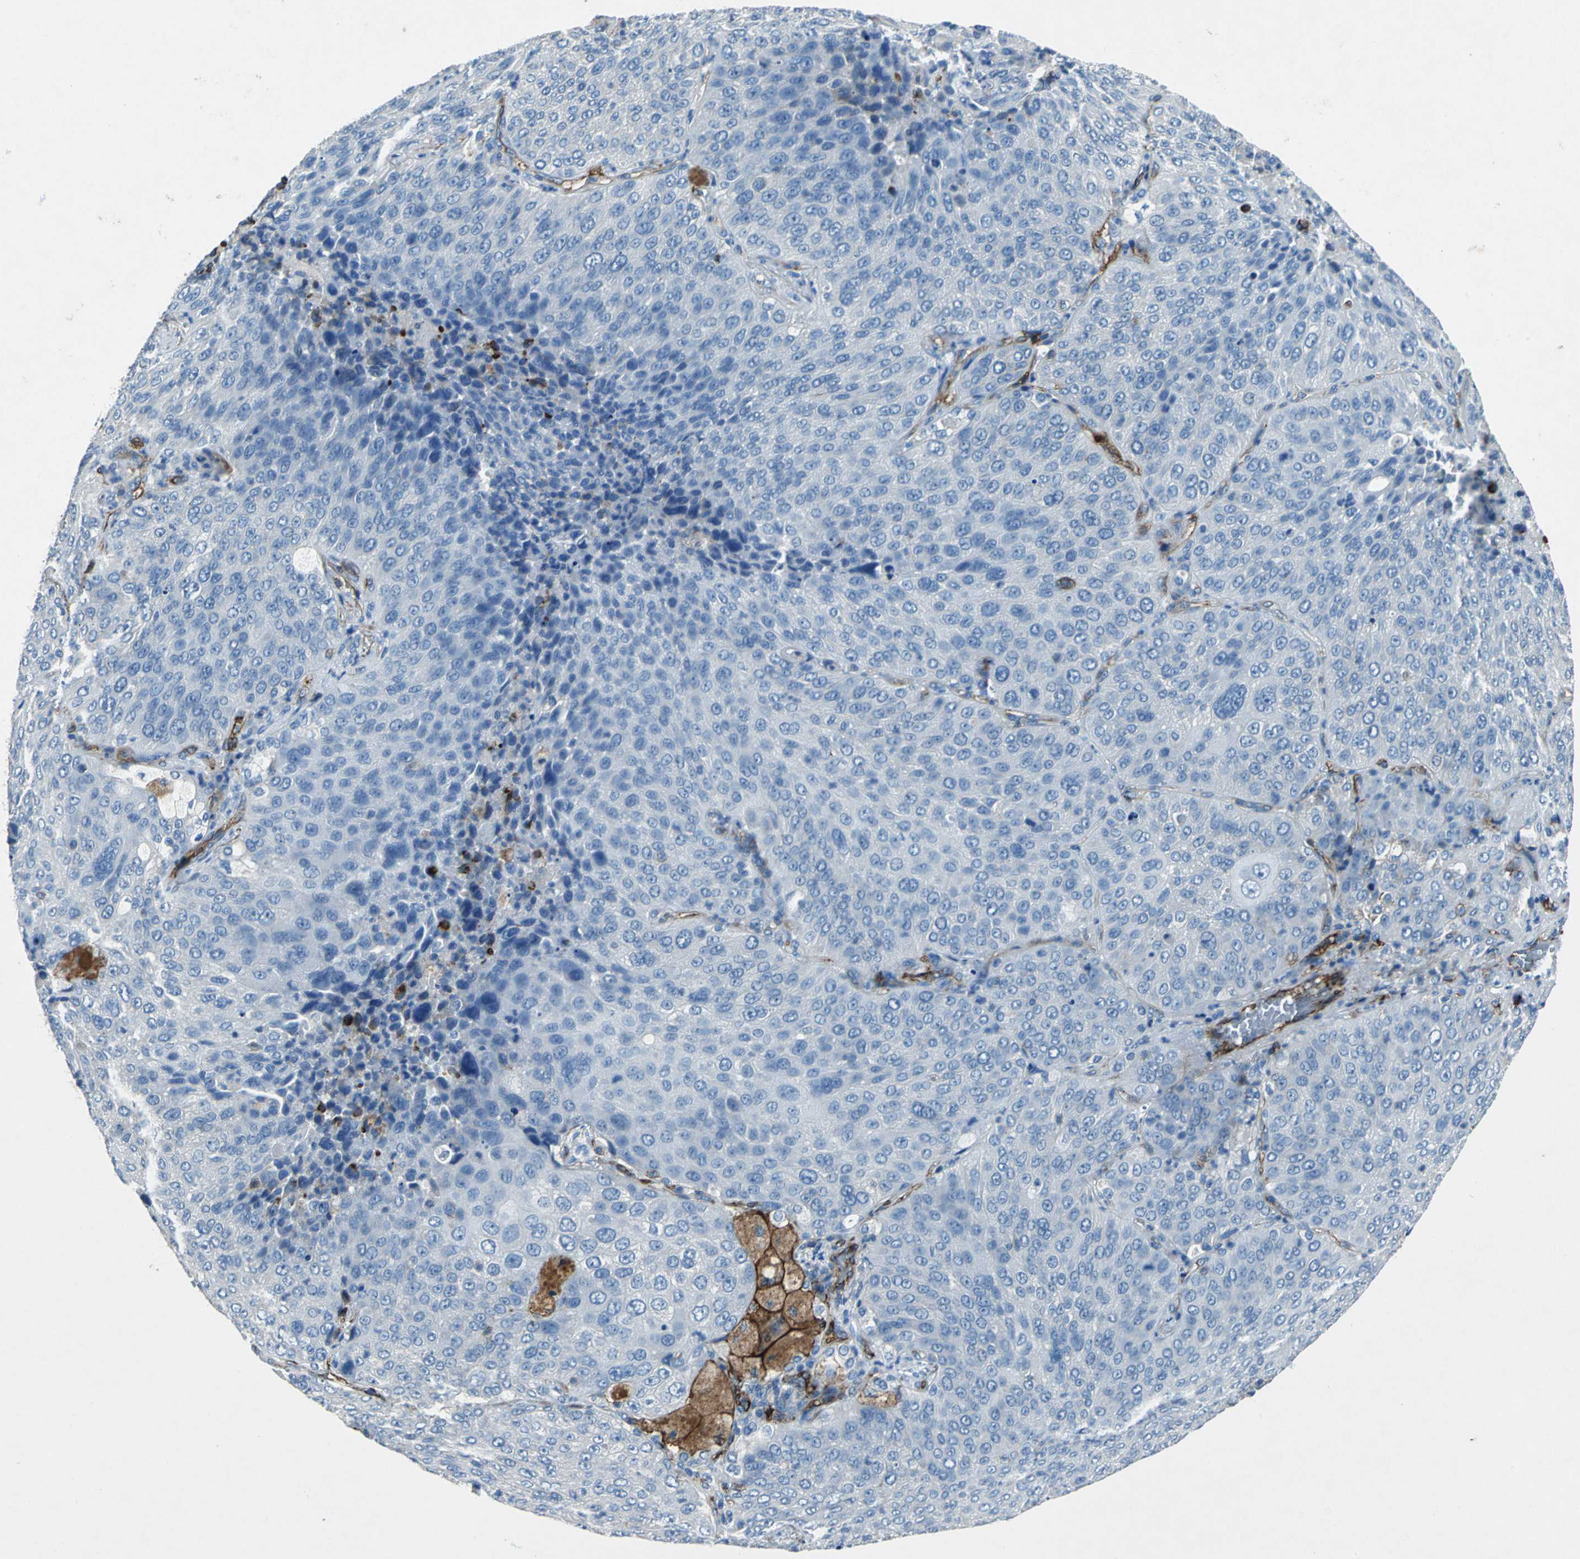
{"staining": {"intensity": "negative", "quantity": "none", "location": "none"}, "tissue": "lung cancer", "cell_type": "Tumor cells", "image_type": "cancer", "snomed": [{"axis": "morphology", "description": "Squamous cell carcinoma, NOS"}, {"axis": "topography", "description": "Lung"}], "caption": "The histopathology image exhibits no staining of tumor cells in lung cancer (squamous cell carcinoma).", "gene": "RPS13", "patient": {"sex": "male", "age": 54}}